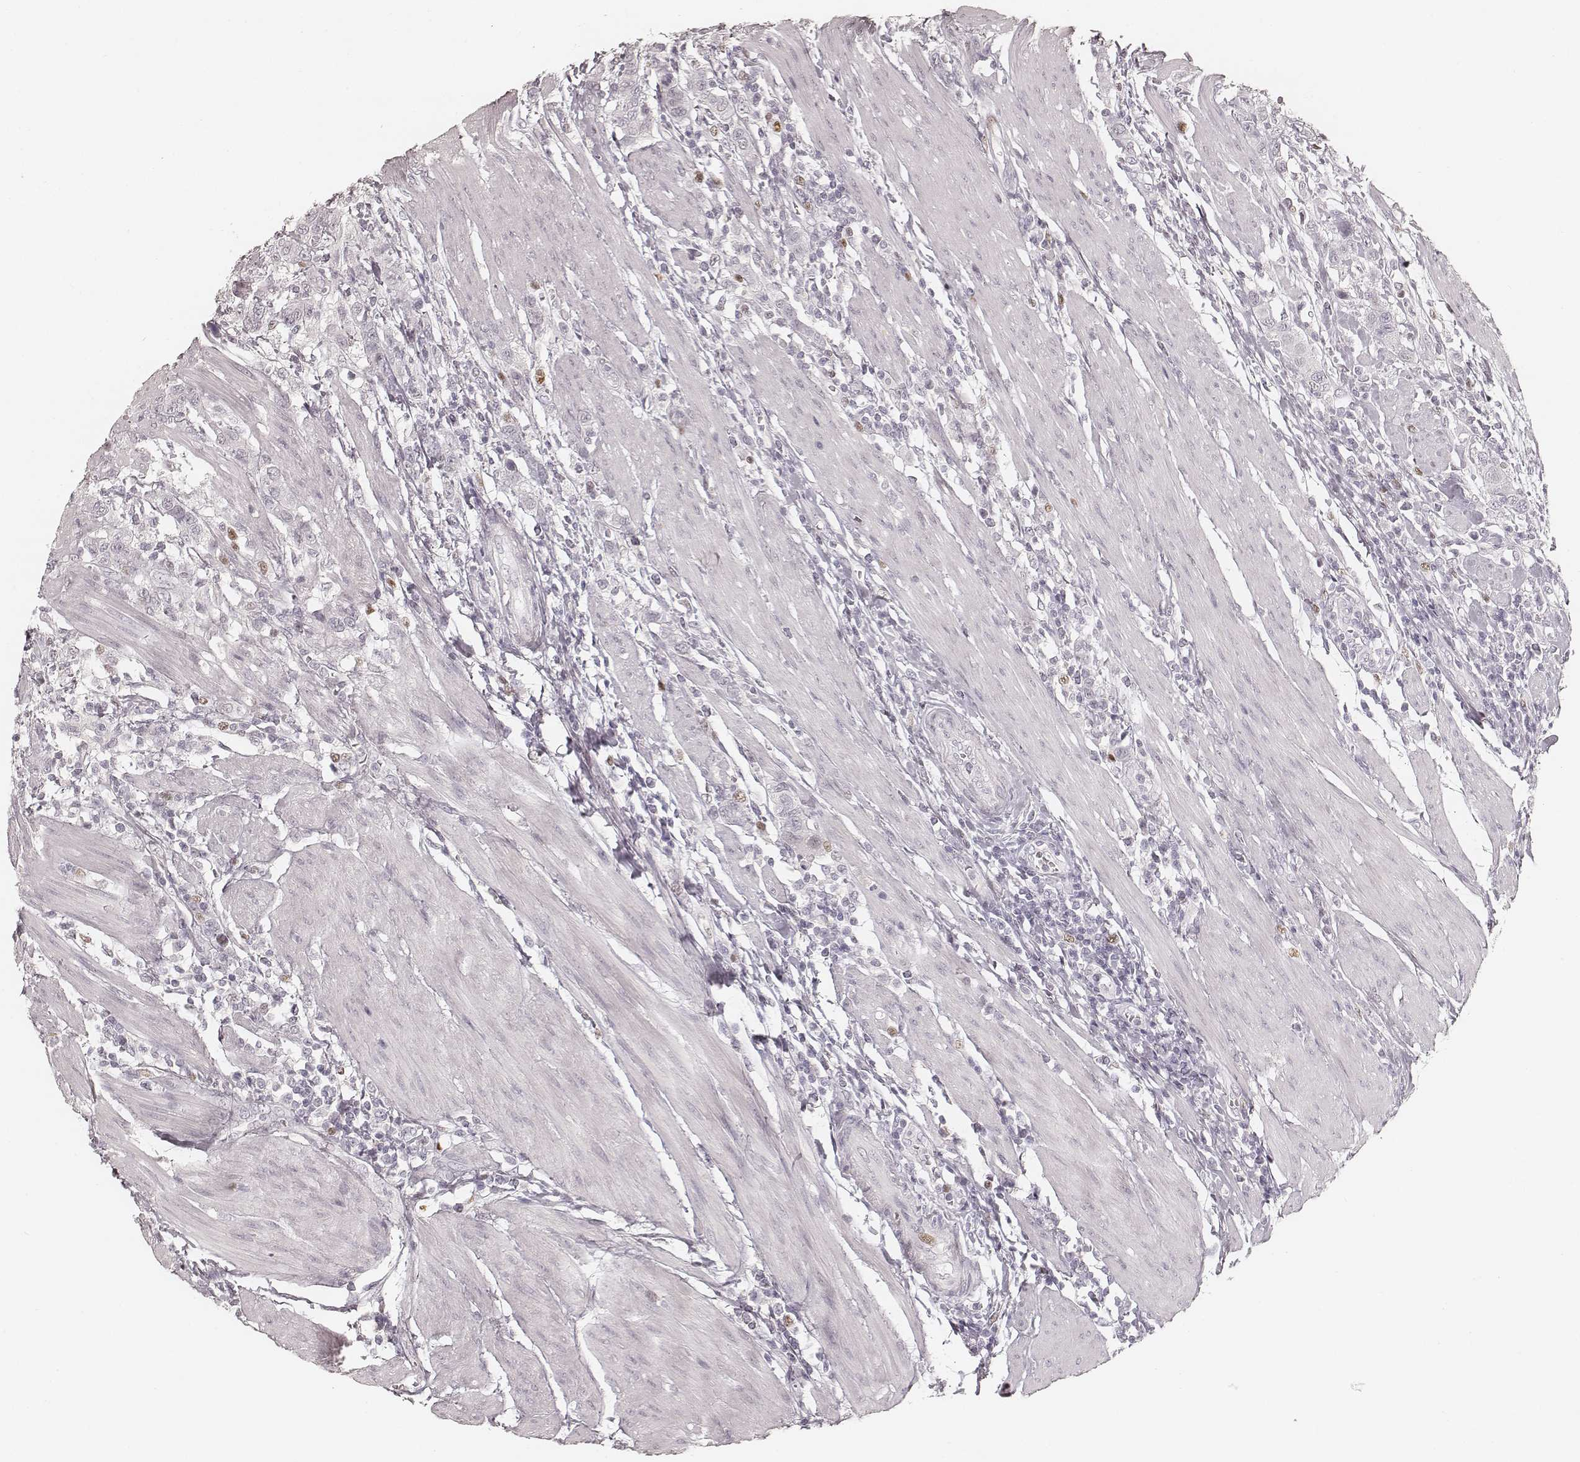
{"staining": {"intensity": "negative", "quantity": "none", "location": "none"}, "tissue": "urothelial cancer", "cell_type": "Tumor cells", "image_type": "cancer", "snomed": [{"axis": "morphology", "description": "Urothelial carcinoma, High grade"}, {"axis": "topography", "description": "Urinary bladder"}], "caption": "High magnification brightfield microscopy of urothelial cancer stained with DAB (3,3'-diaminobenzidine) (brown) and counterstained with hematoxylin (blue): tumor cells show no significant staining.", "gene": "TEX37", "patient": {"sex": "female", "age": 58}}